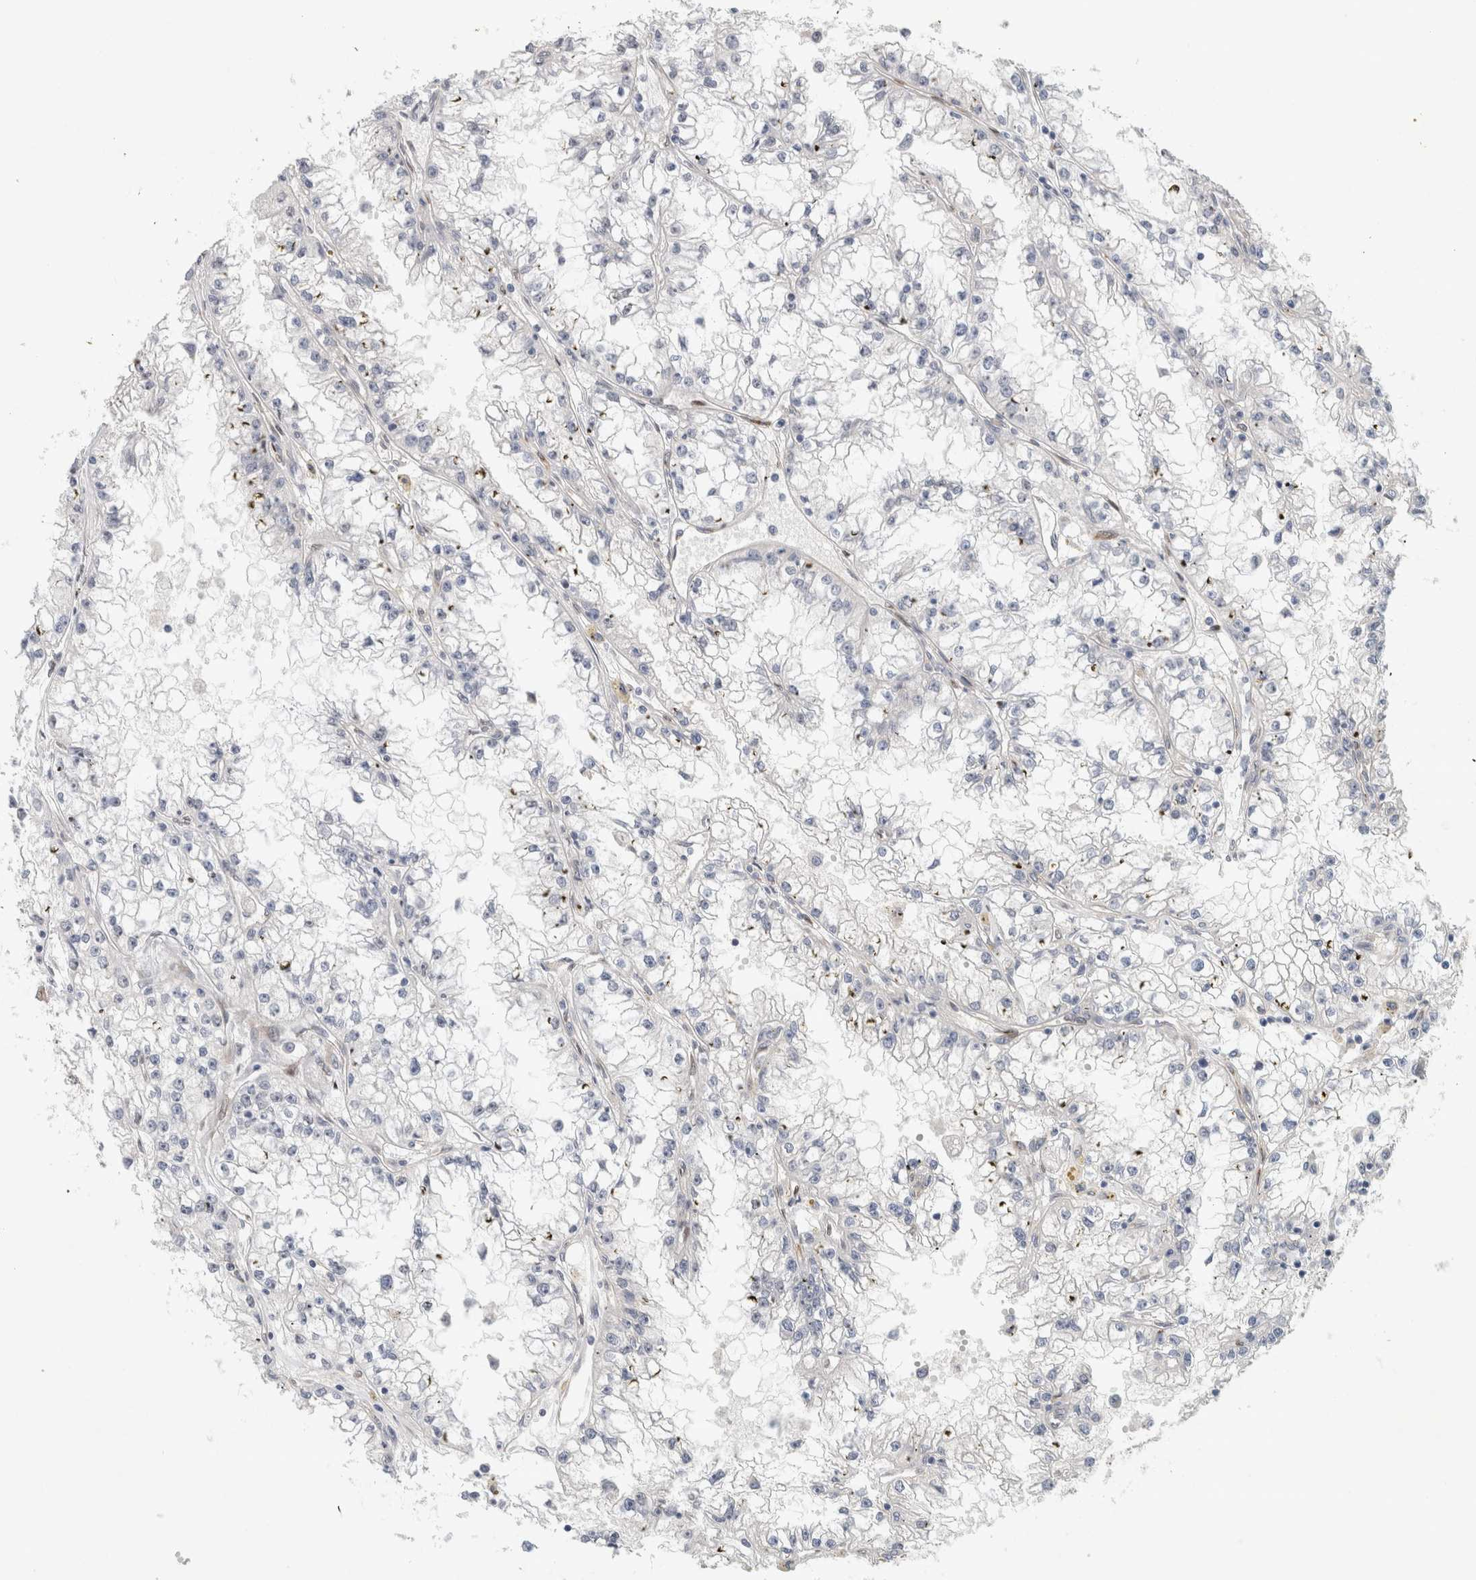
{"staining": {"intensity": "negative", "quantity": "none", "location": "none"}, "tissue": "renal cancer", "cell_type": "Tumor cells", "image_type": "cancer", "snomed": [{"axis": "morphology", "description": "Adenocarcinoma, NOS"}, {"axis": "topography", "description": "Kidney"}], "caption": "DAB (3,3'-diaminobenzidine) immunohistochemical staining of human renal cancer (adenocarcinoma) displays no significant expression in tumor cells.", "gene": "EIF4G3", "patient": {"sex": "male", "age": 56}}